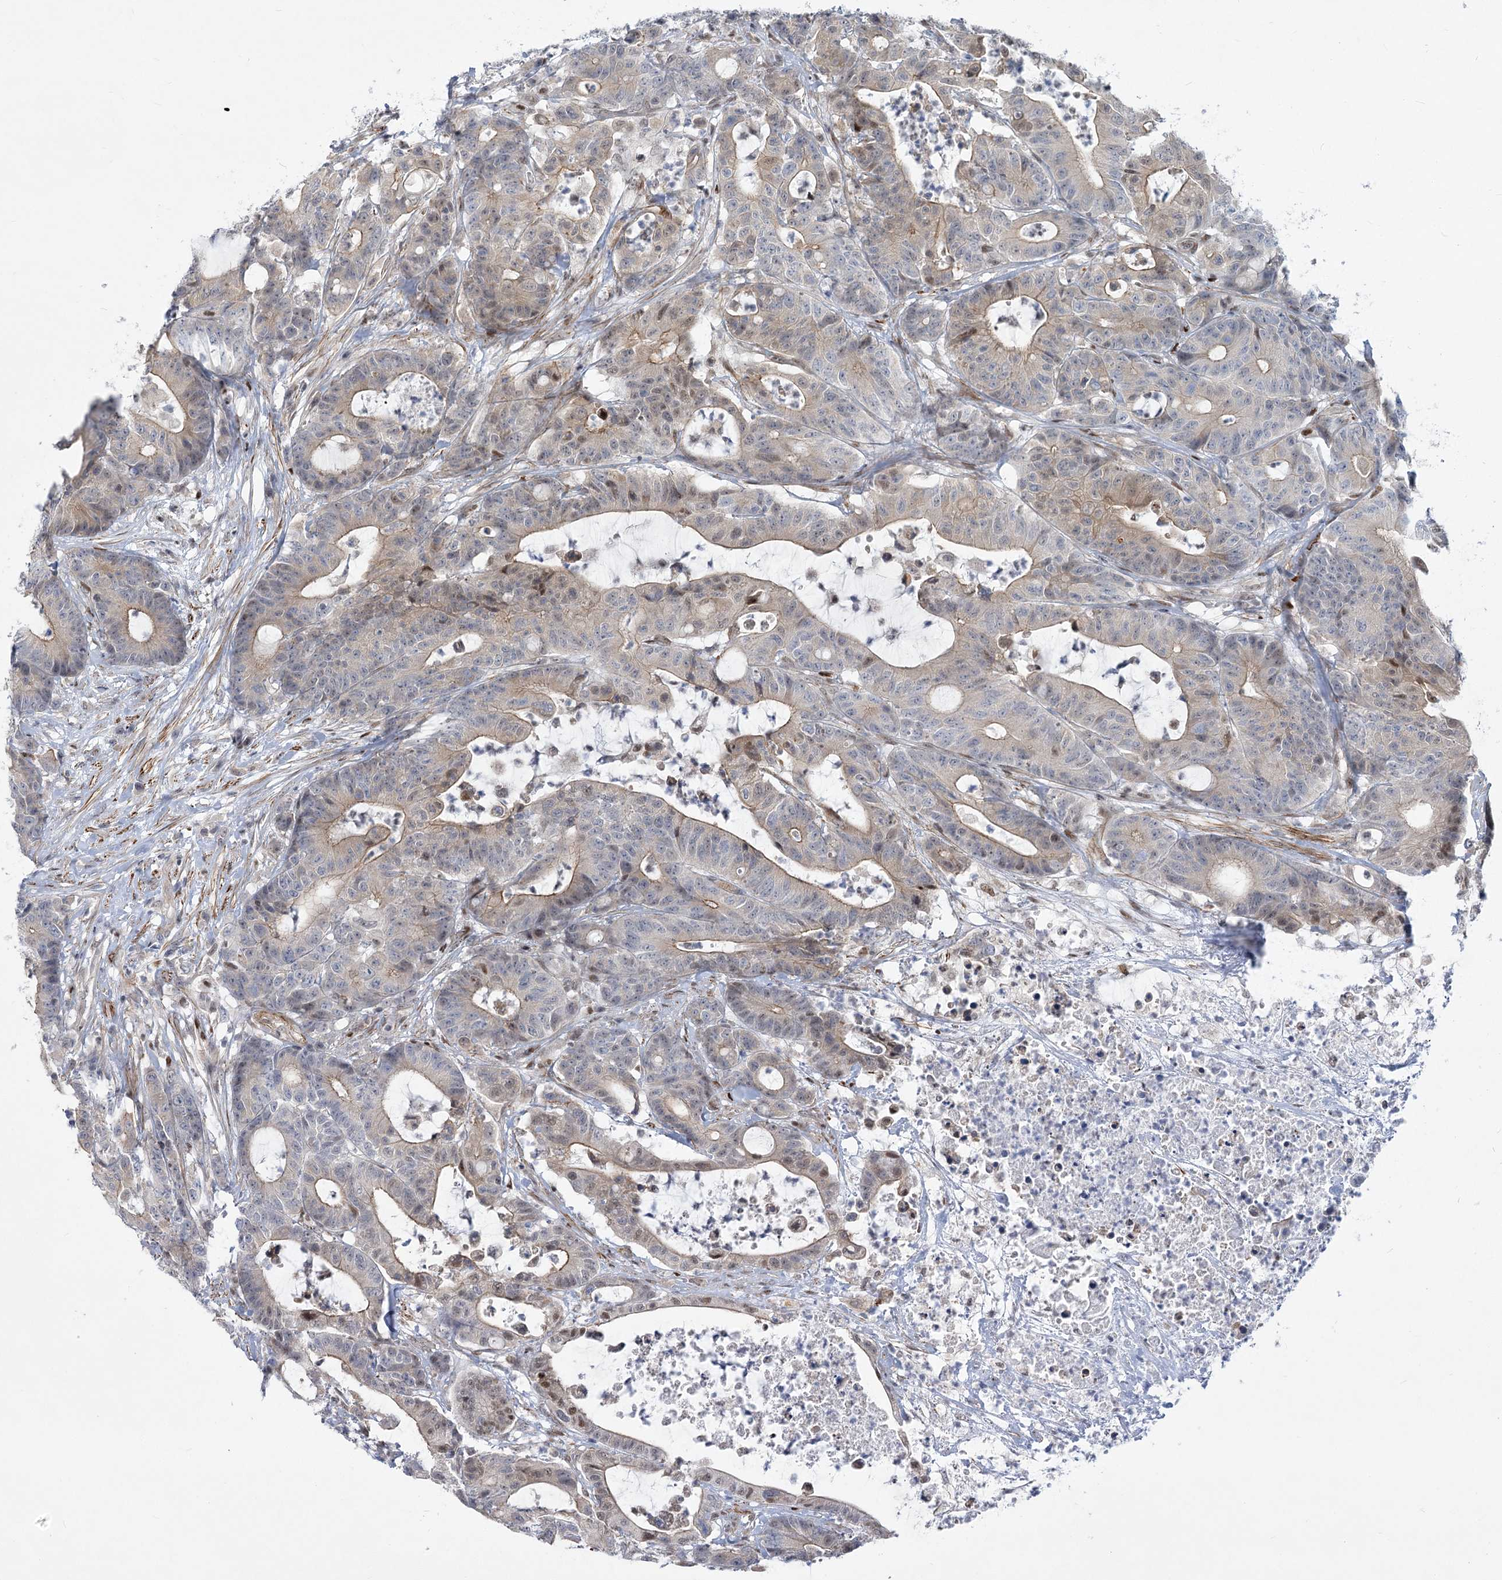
{"staining": {"intensity": "weak", "quantity": "25%-75%", "location": "cytoplasmic/membranous,nuclear"}, "tissue": "colorectal cancer", "cell_type": "Tumor cells", "image_type": "cancer", "snomed": [{"axis": "morphology", "description": "Adenocarcinoma, NOS"}, {"axis": "topography", "description": "Colon"}], "caption": "Colorectal cancer (adenocarcinoma) stained with DAB (3,3'-diaminobenzidine) IHC reveals low levels of weak cytoplasmic/membranous and nuclear expression in approximately 25%-75% of tumor cells.", "gene": "ARSI", "patient": {"sex": "female", "age": 84}}